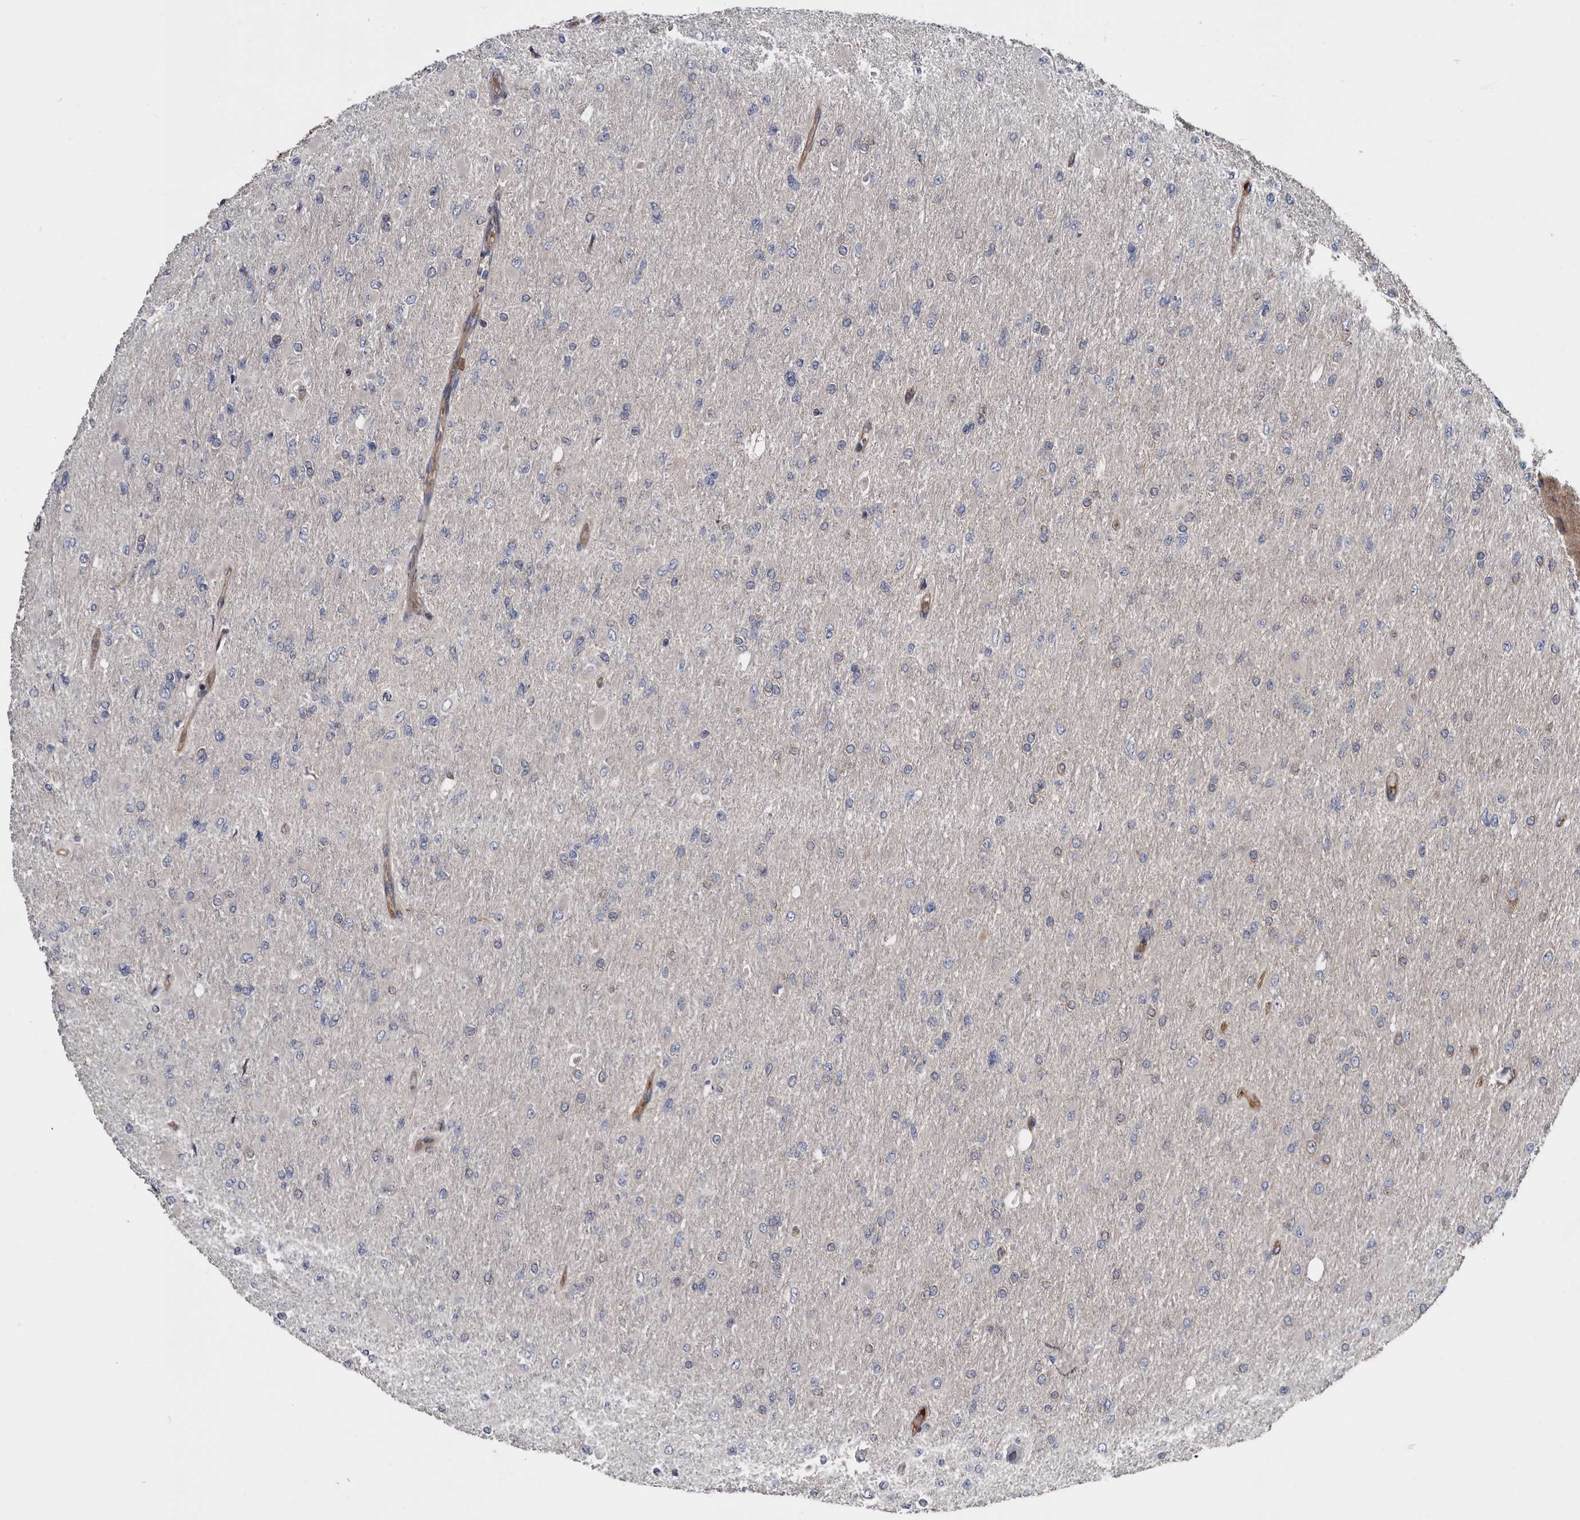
{"staining": {"intensity": "weak", "quantity": "<25%", "location": "cytoplasmic/membranous"}, "tissue": "glioma", "cell_type": "Tumor cells", "image_type": "cancer", "snomed": [{"axis": "morphology", "description": "Glioma, malignant, High grade"}, {"axis": "topography", "description": "Cerebral cortex"}], "caption": "Tumor cells are negative for protein expression in human malignant high-grade glioma. Brightfield microscopy of IHC stained with DAB (3,3'-diaminobenzidine) (brown) and hematoxylin (blue), captured at high magnification.", "gene": "TSPAN17", "patient": {"sex": "female", "age": 36}}